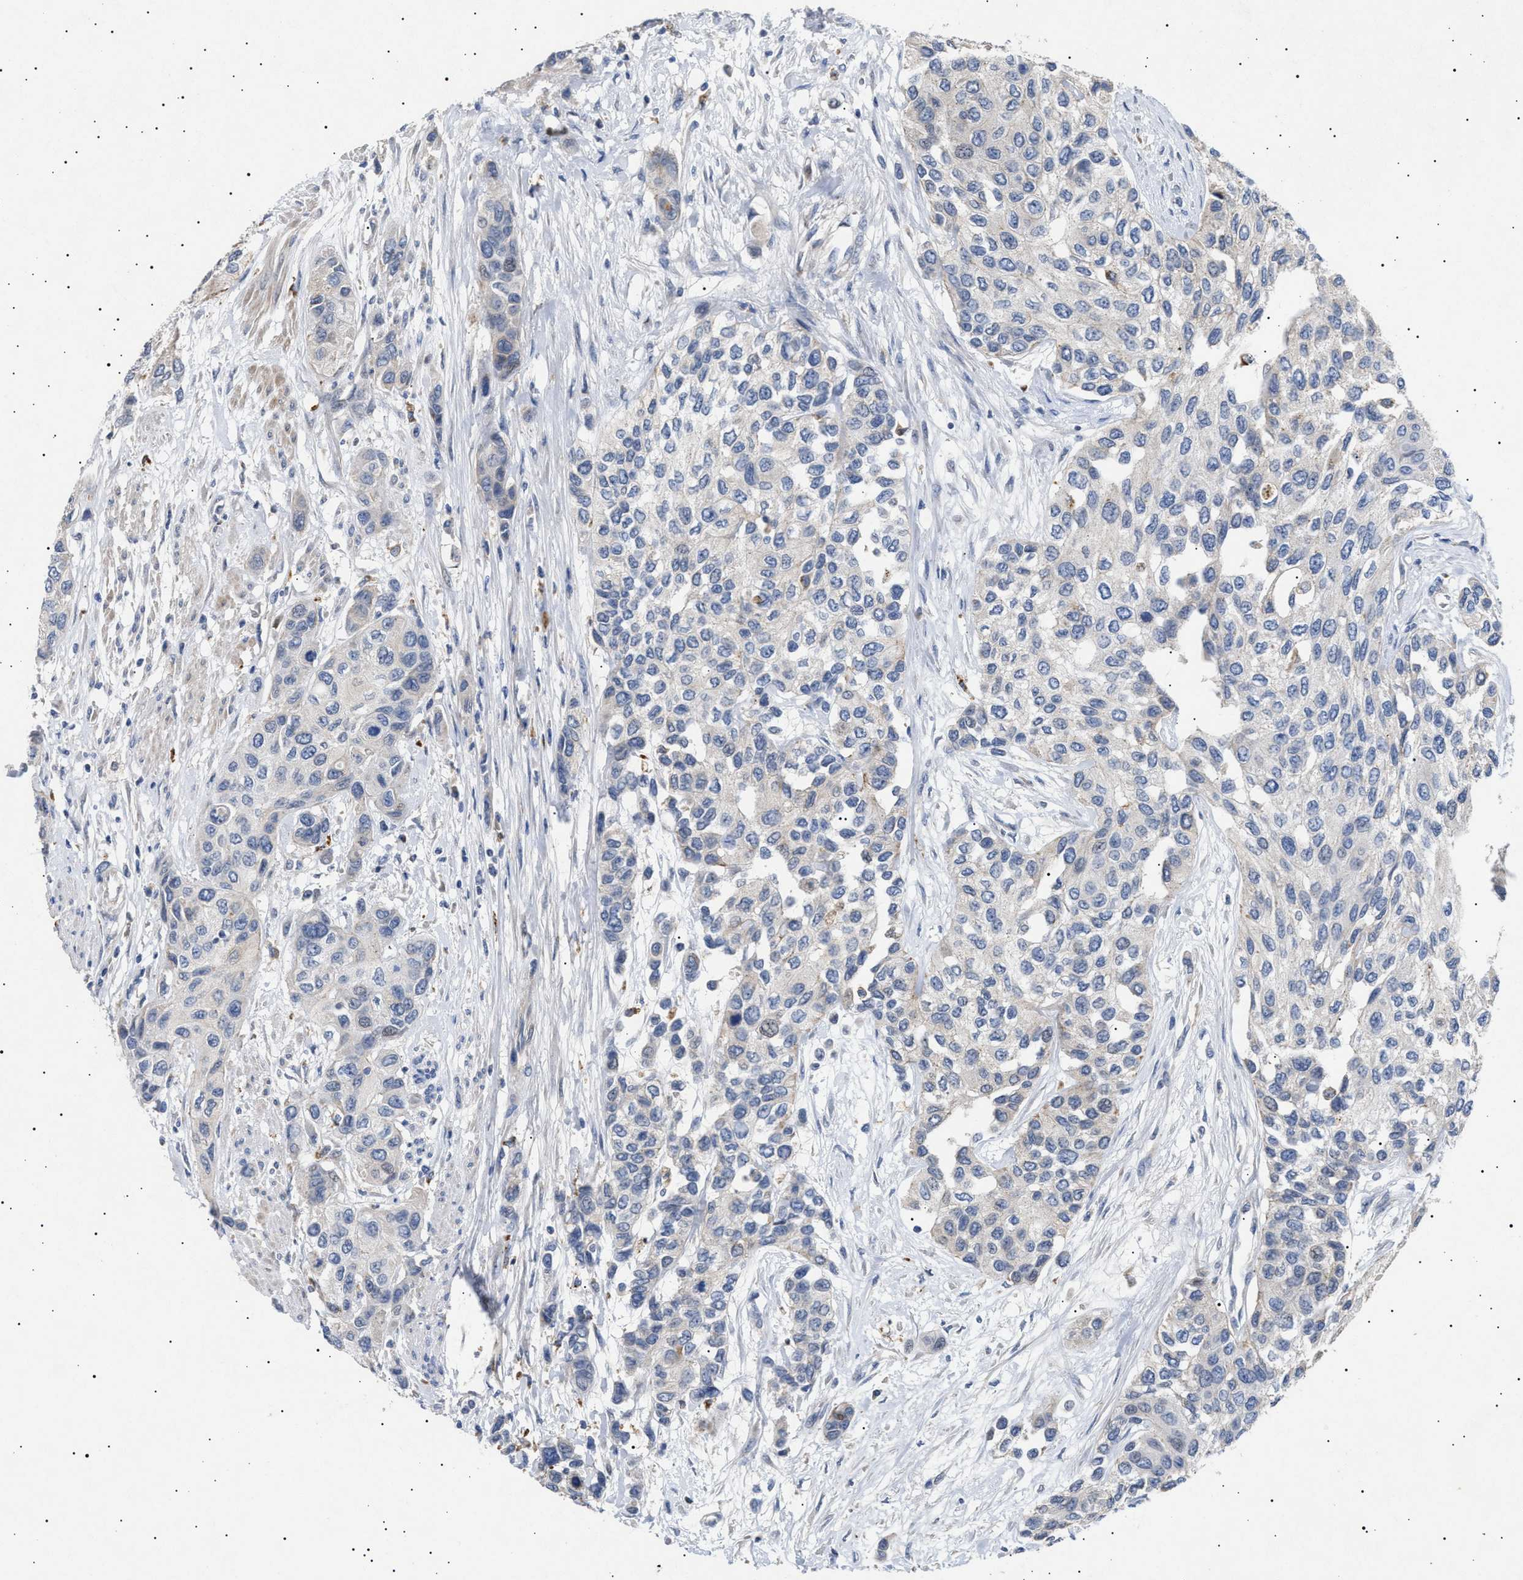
{"staining": {"intensity": "weak", "quantity": "<25%", "location": "cytoplasmic/membranous"}, "tissue": "urothelial cancer", "cell_type": "Tumor cells", "image_type": "cancer", "snomed": [{"axis": "morphology", "description": "Urothelial carcinoma, High grade"}, {"axis": "topography", "description": "Urinary bladder"}], "caption": "Tumor cells are negative for protein expression in human urothelial cancer. Nuclei are stained in blue.", "gene": "SIRT5", "patient": {"sex": "female", "age": 56}}